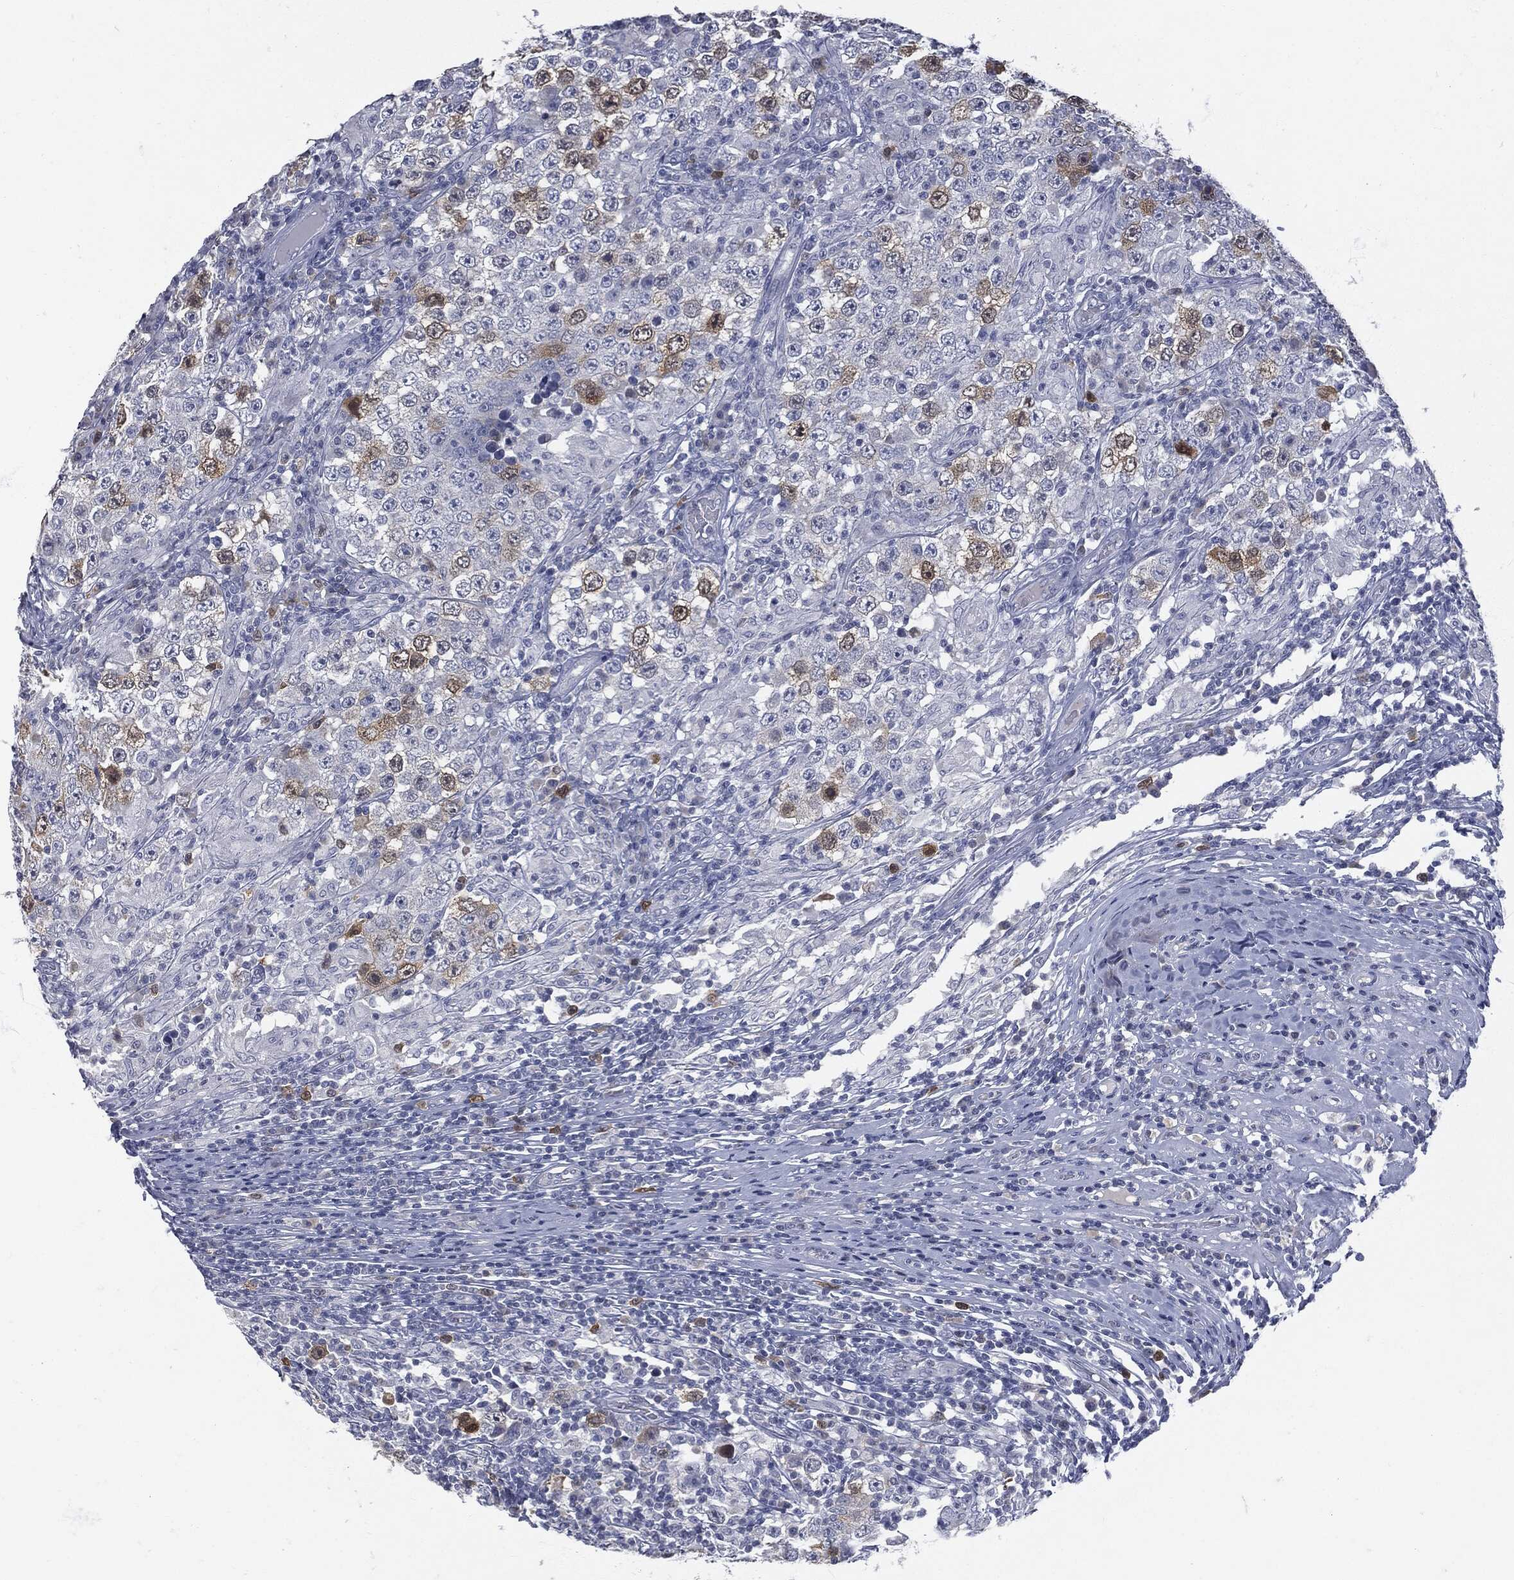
{"staining": {"intensity": "moderate", "quantity": "<25%", "location": "cytoplasmic/membranous"}, "tissue": "testis cancer", "cell_type": "Tumor cells", "image_type": "cancer", "snomed": [{"axis": "morphology", "description": "Seminoma, NOS"}, {"axis": "morphology", "description": "Carcinoma, Embryonal, NOS"}, {"axis": "topography", "description": "Testis"}], "caption": "Protein staining demonstrates moderate cytoplasmic/membranous positivity in about <25% of tumor cells in testis cancer (seminoma).", "gene": "UBE2C", "patient": {"sex": "male", "age": 41}}